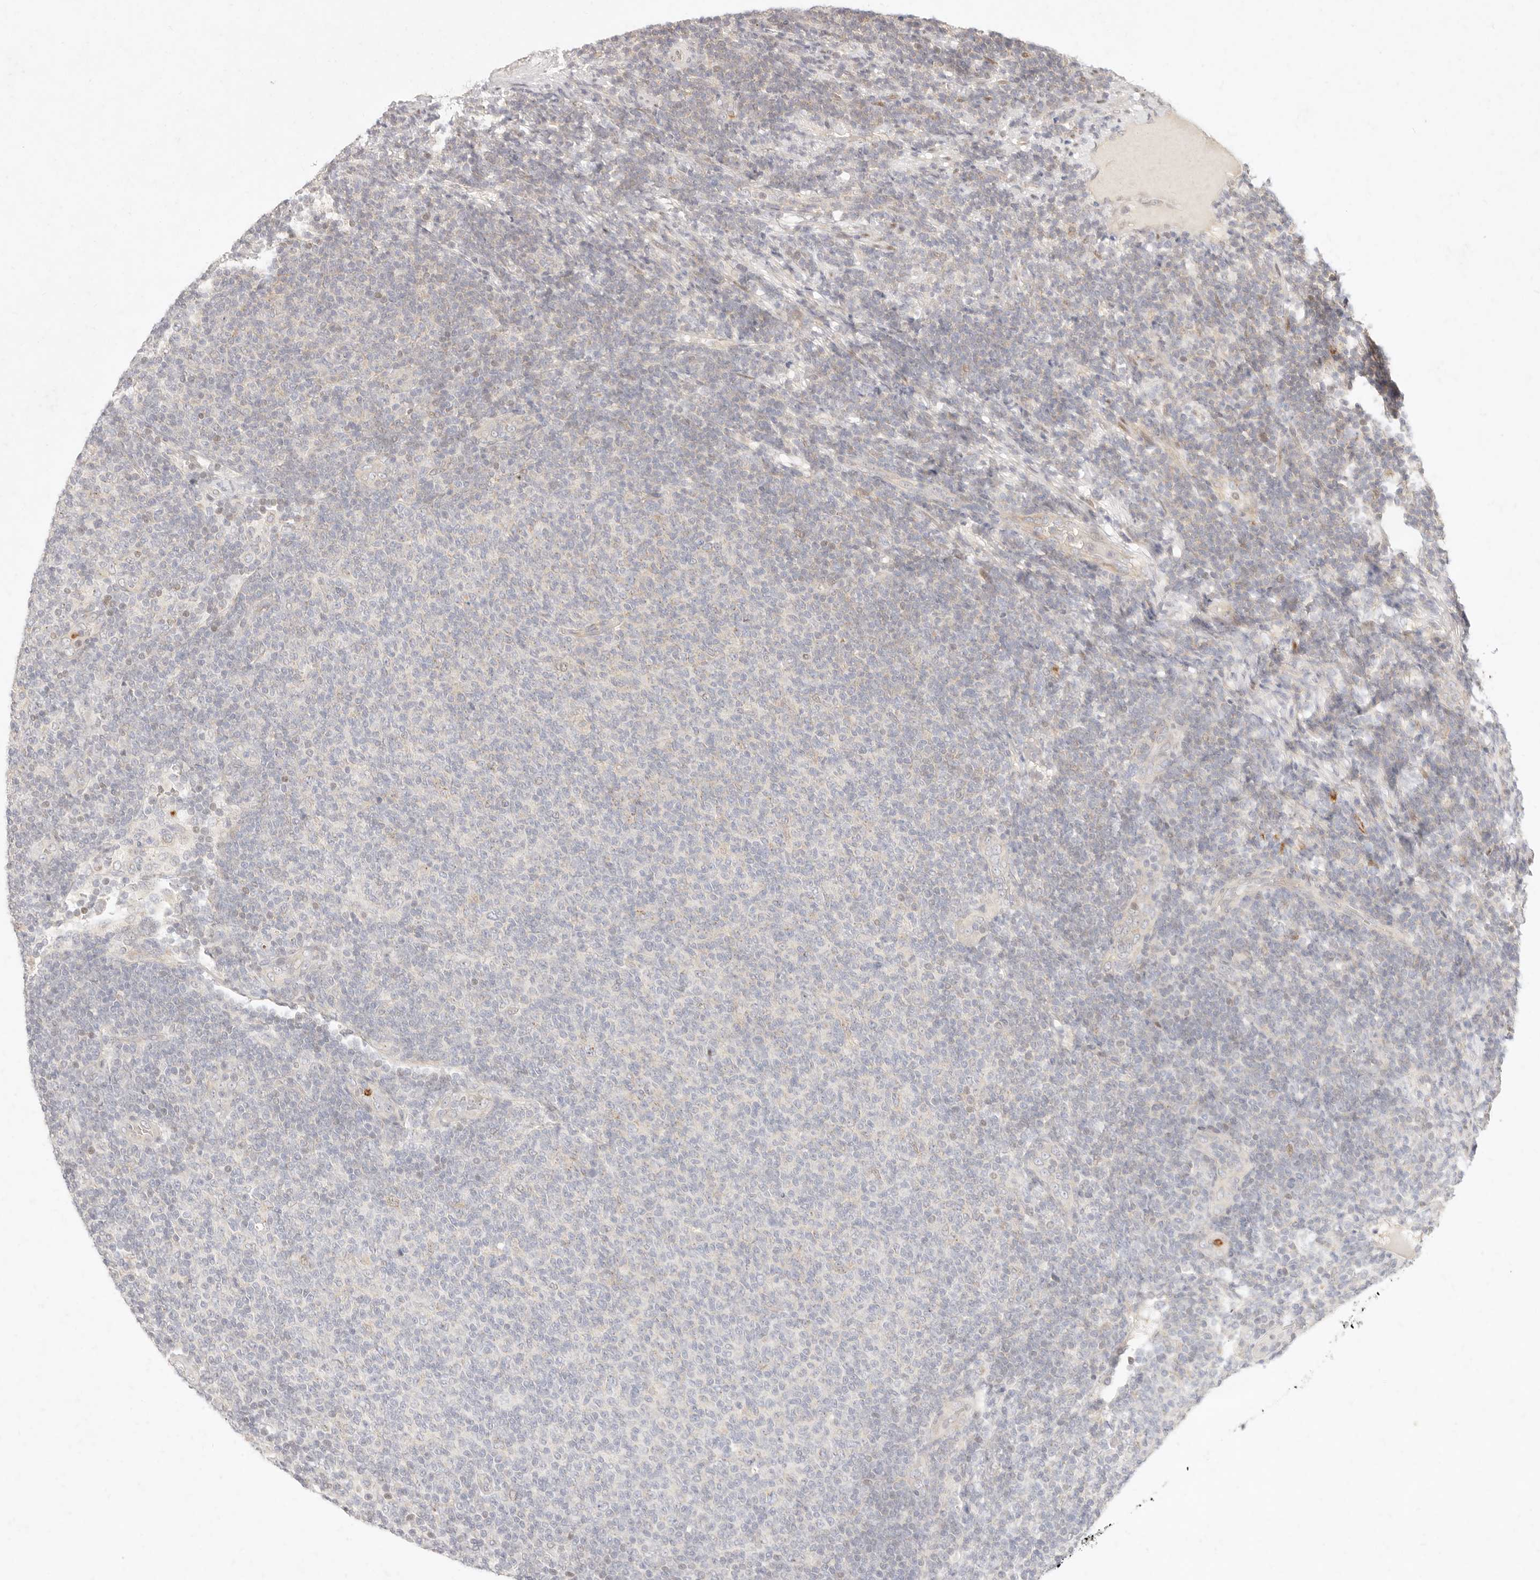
{"staining": {"intensity": "negative", "quantity": "none", "location": "none"}, "tissue": "lymphoma", "cell_type": "Tumor cells", "image_type": "cancer", "snomed": [{"axis": "morphology", "description": "Malignant lymphoma, non-Hodgkin's type, Low grade"}, {"axis": "topography", "description": "Lymph node"}], "caption": "Immunohistochemistry (IHC) image of human lymphoma stained for a protein (brown), which shows no positivity in tumor cells. The staining is performed using DAB brown chromogen with nuclei counter-stained in using hematoxylin.", "gene": "ASCL3", "patient": {"sex": "male", "age": 66}}